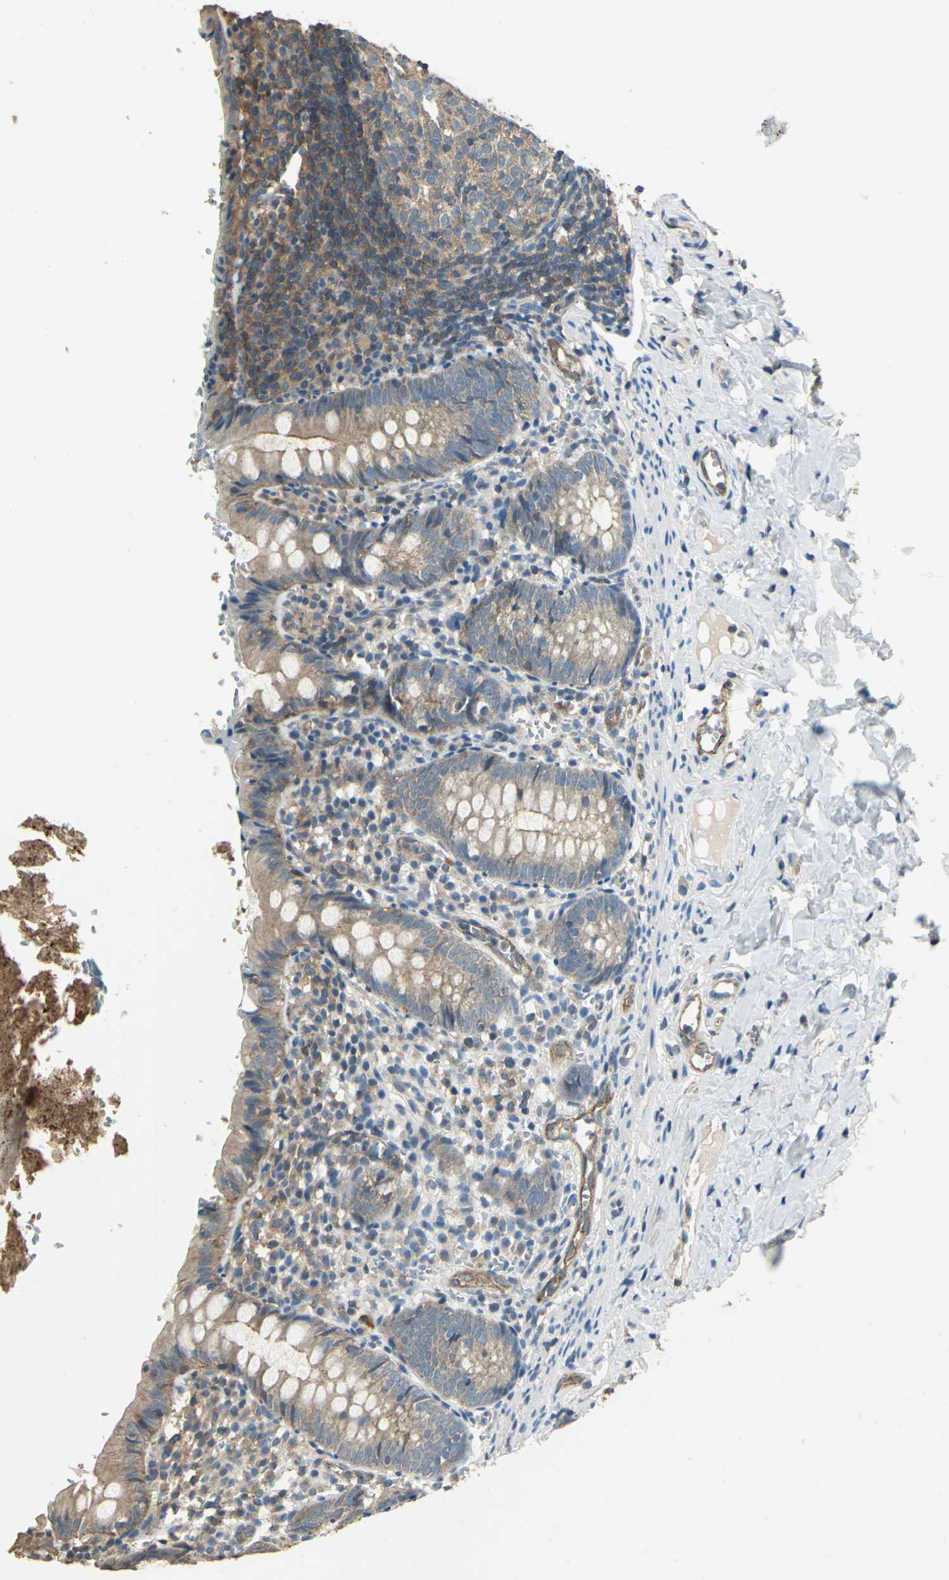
{"staining": {"intensity": "weak", "quantity": ">75%", "location": "cytoplasmic/membranous"}, "tissue": "appendix", "cell_type": "Glandular cells", "image_type": "normal", "snomed": [{"axis": "morphology", "description": "Normal tissue, NOS"}, {"axis": "topography", "description": "Appendix"}], "caption": "Glandular cells demonstrate weak cytoplasmic/membranous positivity in about >75% of cells in normal appendix. Nuclei are stained in blue.", "gene": "RAPGEF1", "patient": {"sex": "female", "age": 10}}